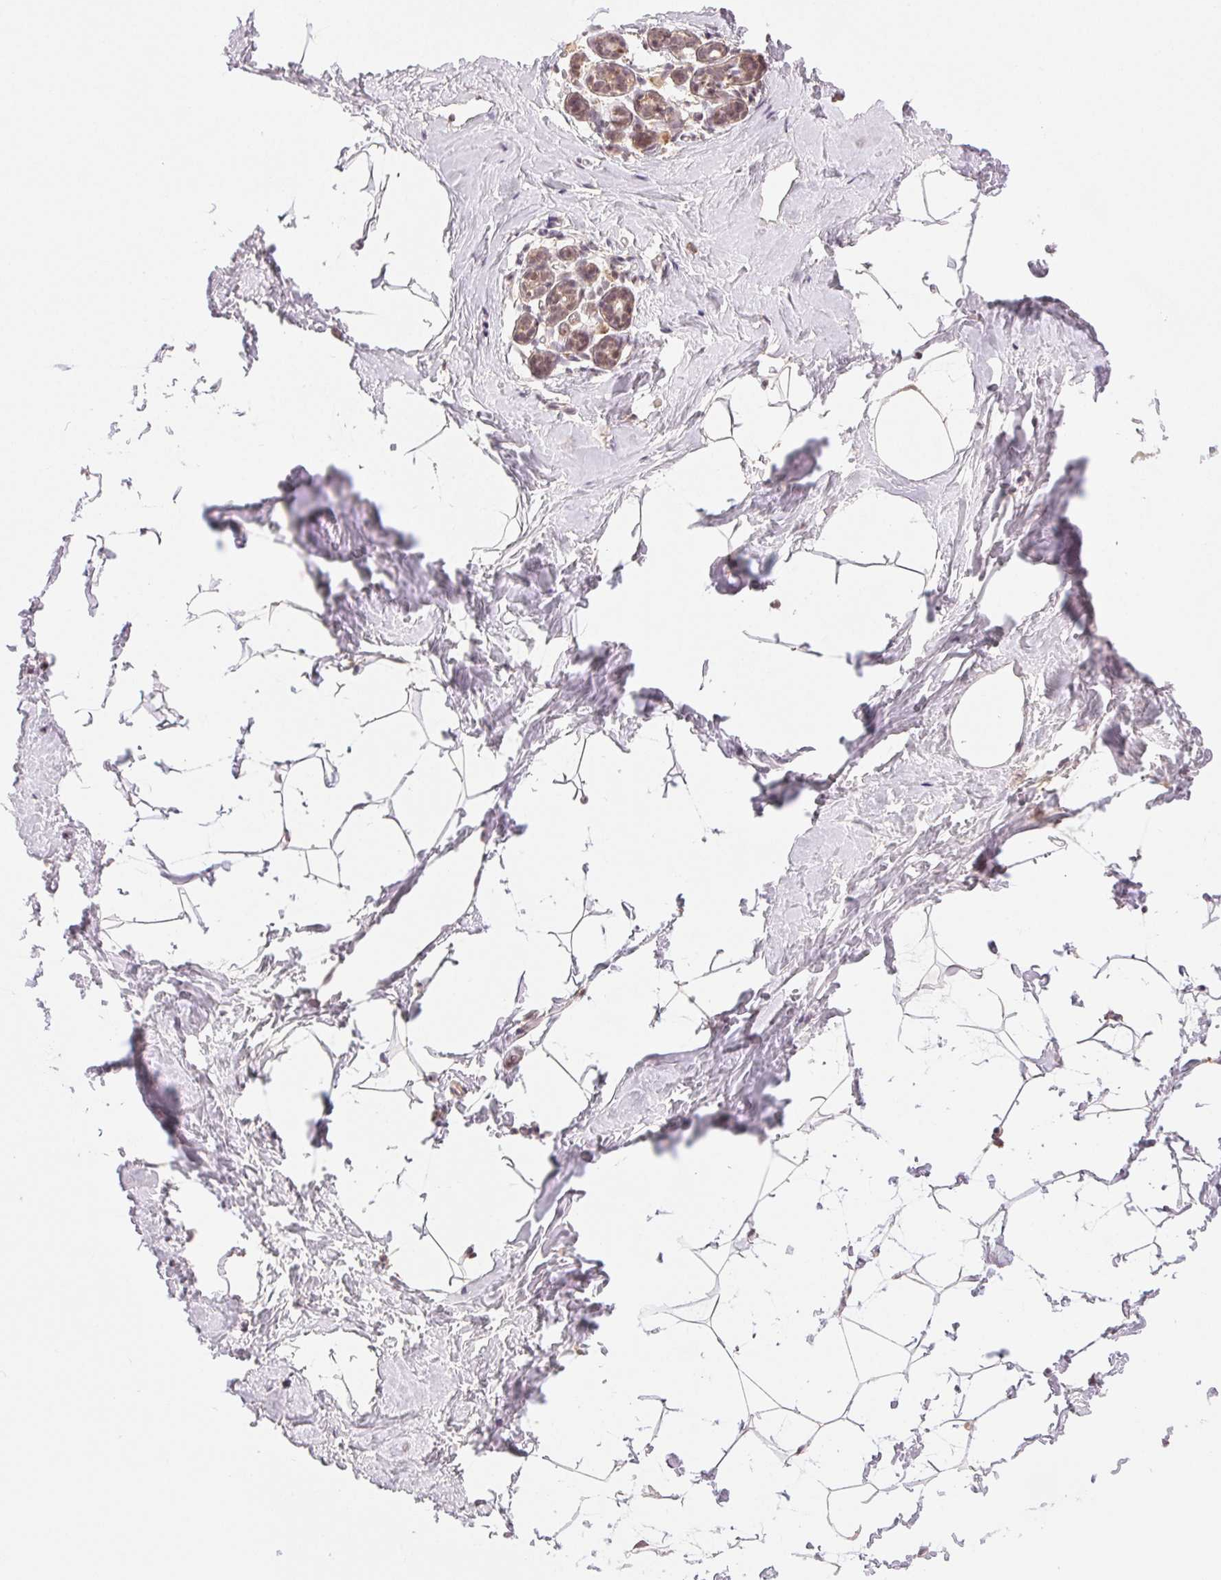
{"staining": {"intensity": "weak", "quantity": "<25%", "location": "cytoplasmic/membranous"}, "tissue": "breast", "cell_type": "Adipocytes", "image_type": "normal", "snomed": [{"axis": "morphology", "description": "Normal tissue, NOS"}, {"axis": "topography", "description": "Breast"}], "caption": "Immunohistochemistry (IHC) photomicrograph of unremarkable breast stained for a protein (brown), which displays no staining in adipocytes. Brightfield microscopy of IHC stained with DAB (brown) and hematoxylin (blue), captured at high magnification.", "gene": "PIWIL4", "patient": {"sex": "female", "age": 32}}